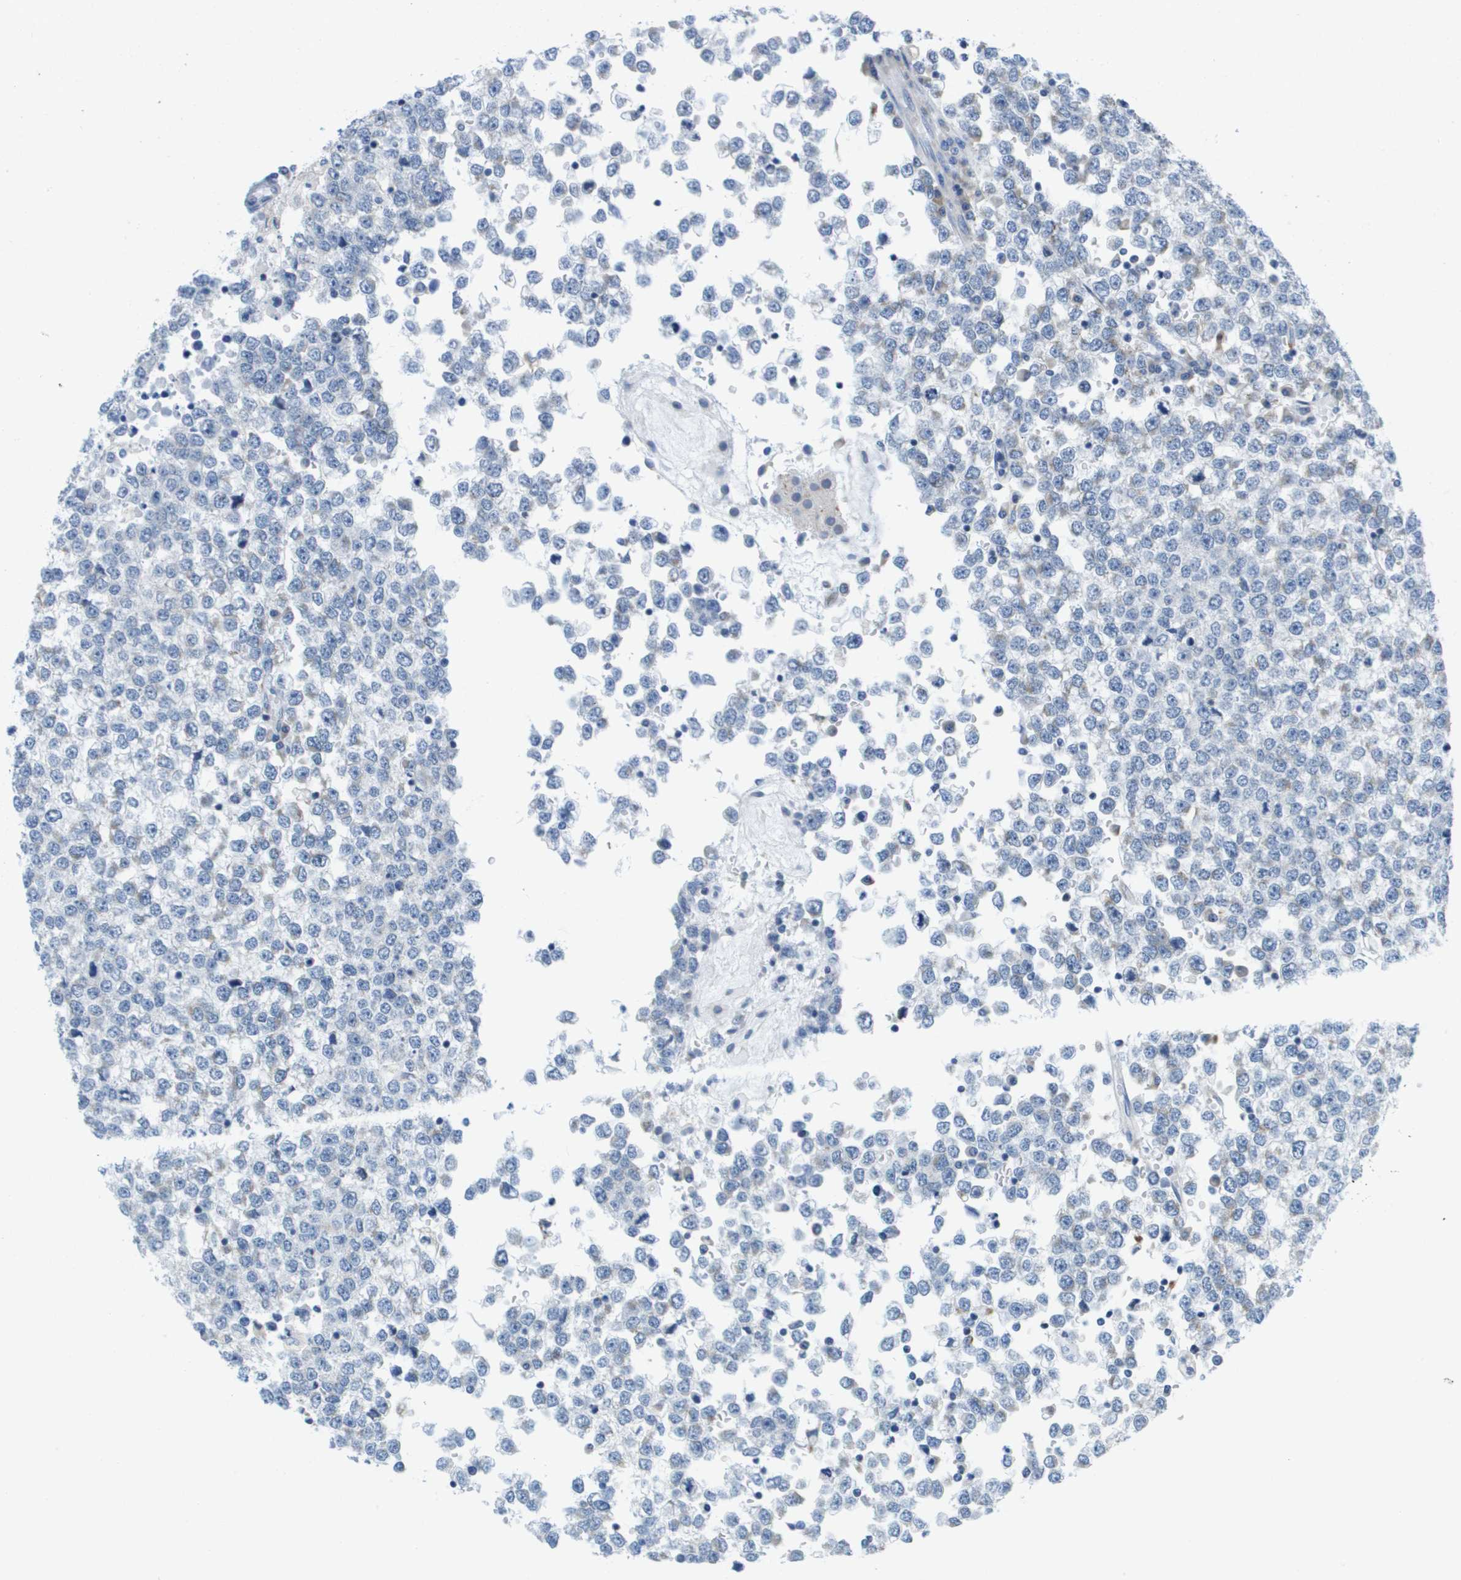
{"staining": {"intensity": "negative", "quantity": "none", "location": "none"}, "tissue": "testis cancer", "cell_type": "Tumor cells", "image_type": "cancer", "snomed": [{"axis": "morphology", "description": "Seminoma, NOS"}, {"axis": "topography", "description": "Testis"}], "caption": "IHC of human testis seminoma demonstrates no expression in tumor cells.", "gene": "PTDSS1", "patient": {"sex": "male", "age": 65}}